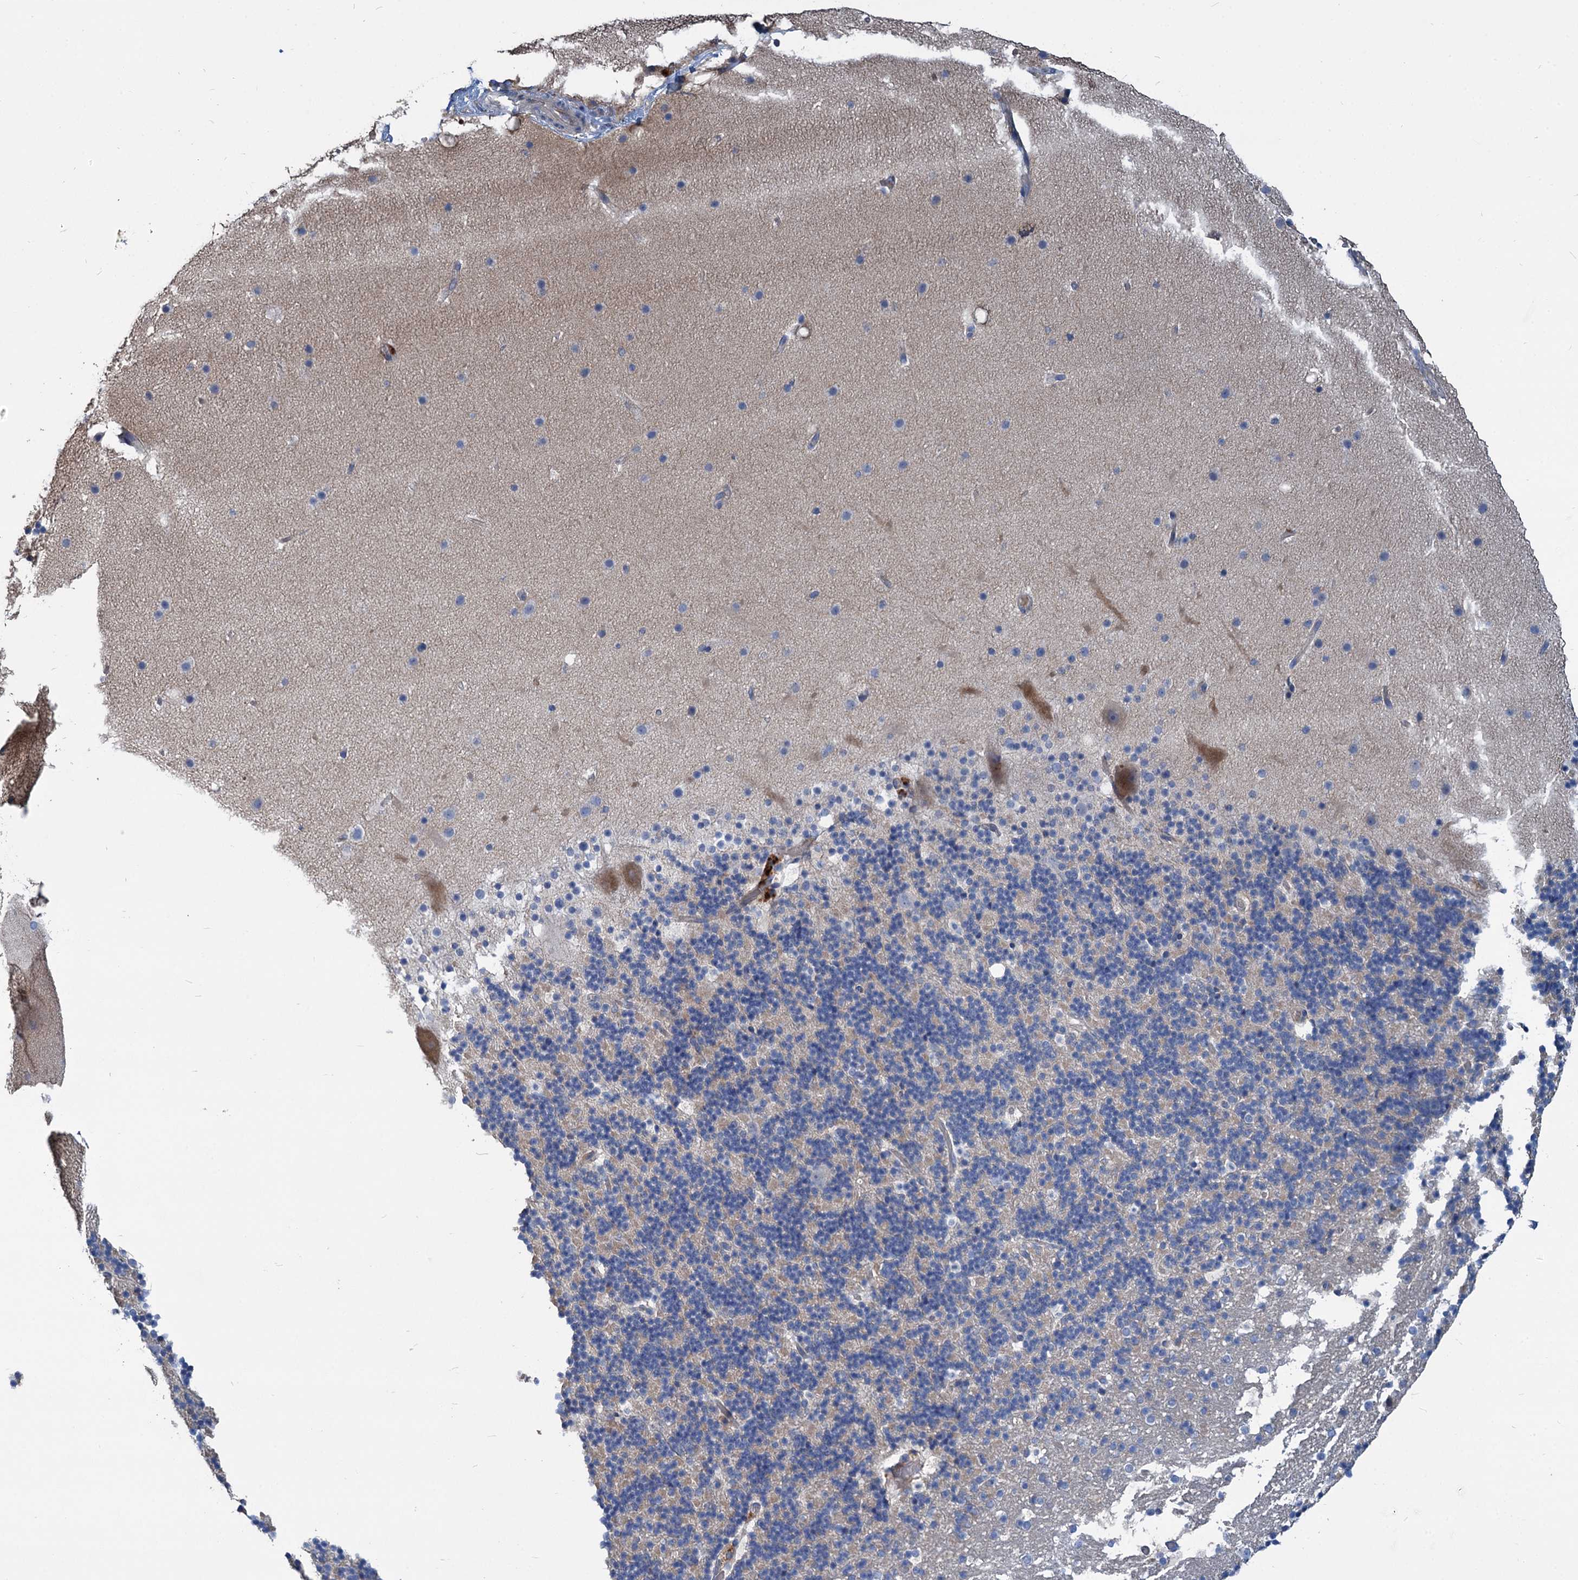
{"staining": {"intensity": "negative", "quantity": "none", "location": "none"}, "tissue": "cerebellum", "cell_type": "Cells in granular layer", "image_type": "normal", "snomed": [{"axis": "morphology", "description": "Normal tissue, NOS"}, {"axis": "topography", "description": "Cerebellum"}], "caption": "This is an immunohistochemistry histopathology image of normal human cerebellum. There is no staining in cells in granular layer.", "gene": "URAD", "patient": {"sex": "male", "age": 57}}